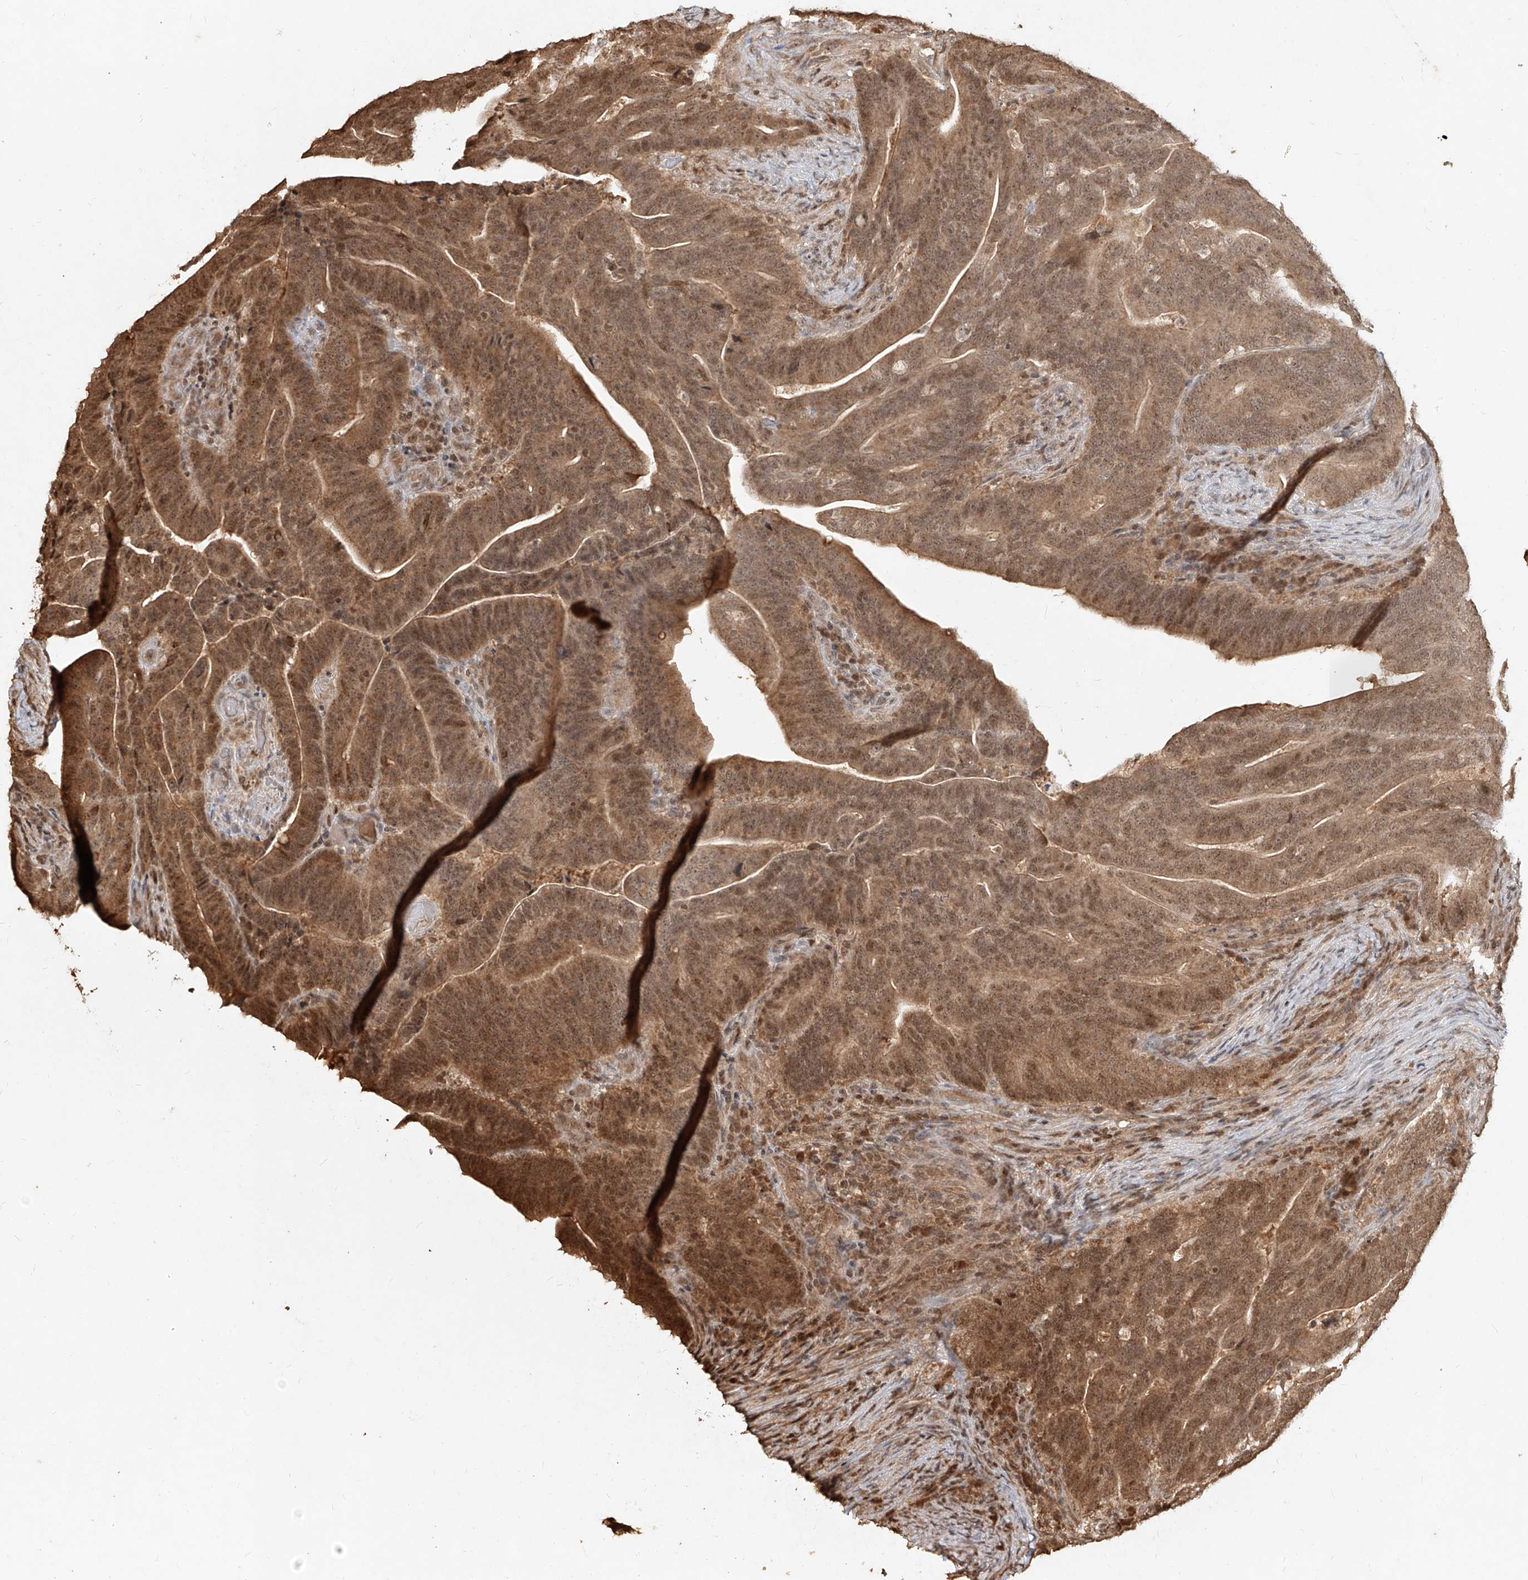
{"staining": {"intensity": "moderate", "quantity": ">75%", "location": "cytoplasmic/membranous,nuclear"}, "tissue": "colorectal cancer", "cell_type": "Tumor cells", "image_type": "cancer", "snomed": [{"axis": "morphology", "description": "Normal tissue, NOS"}, {"axis": "morphology", "description": "Adenocarcinoma, NOS"}, {"axis": "topography", "description": "Colon"}], "caption": "Colorectal cancer (adenocarcinoma) stained for a protein (brown) exhibits moderate cytoplasmic/membranous and nuclear positive positivity in approximately >75% of tumor cells.", "gene": "UBE2K", "patient": {"sex": "female", "age": 66}}